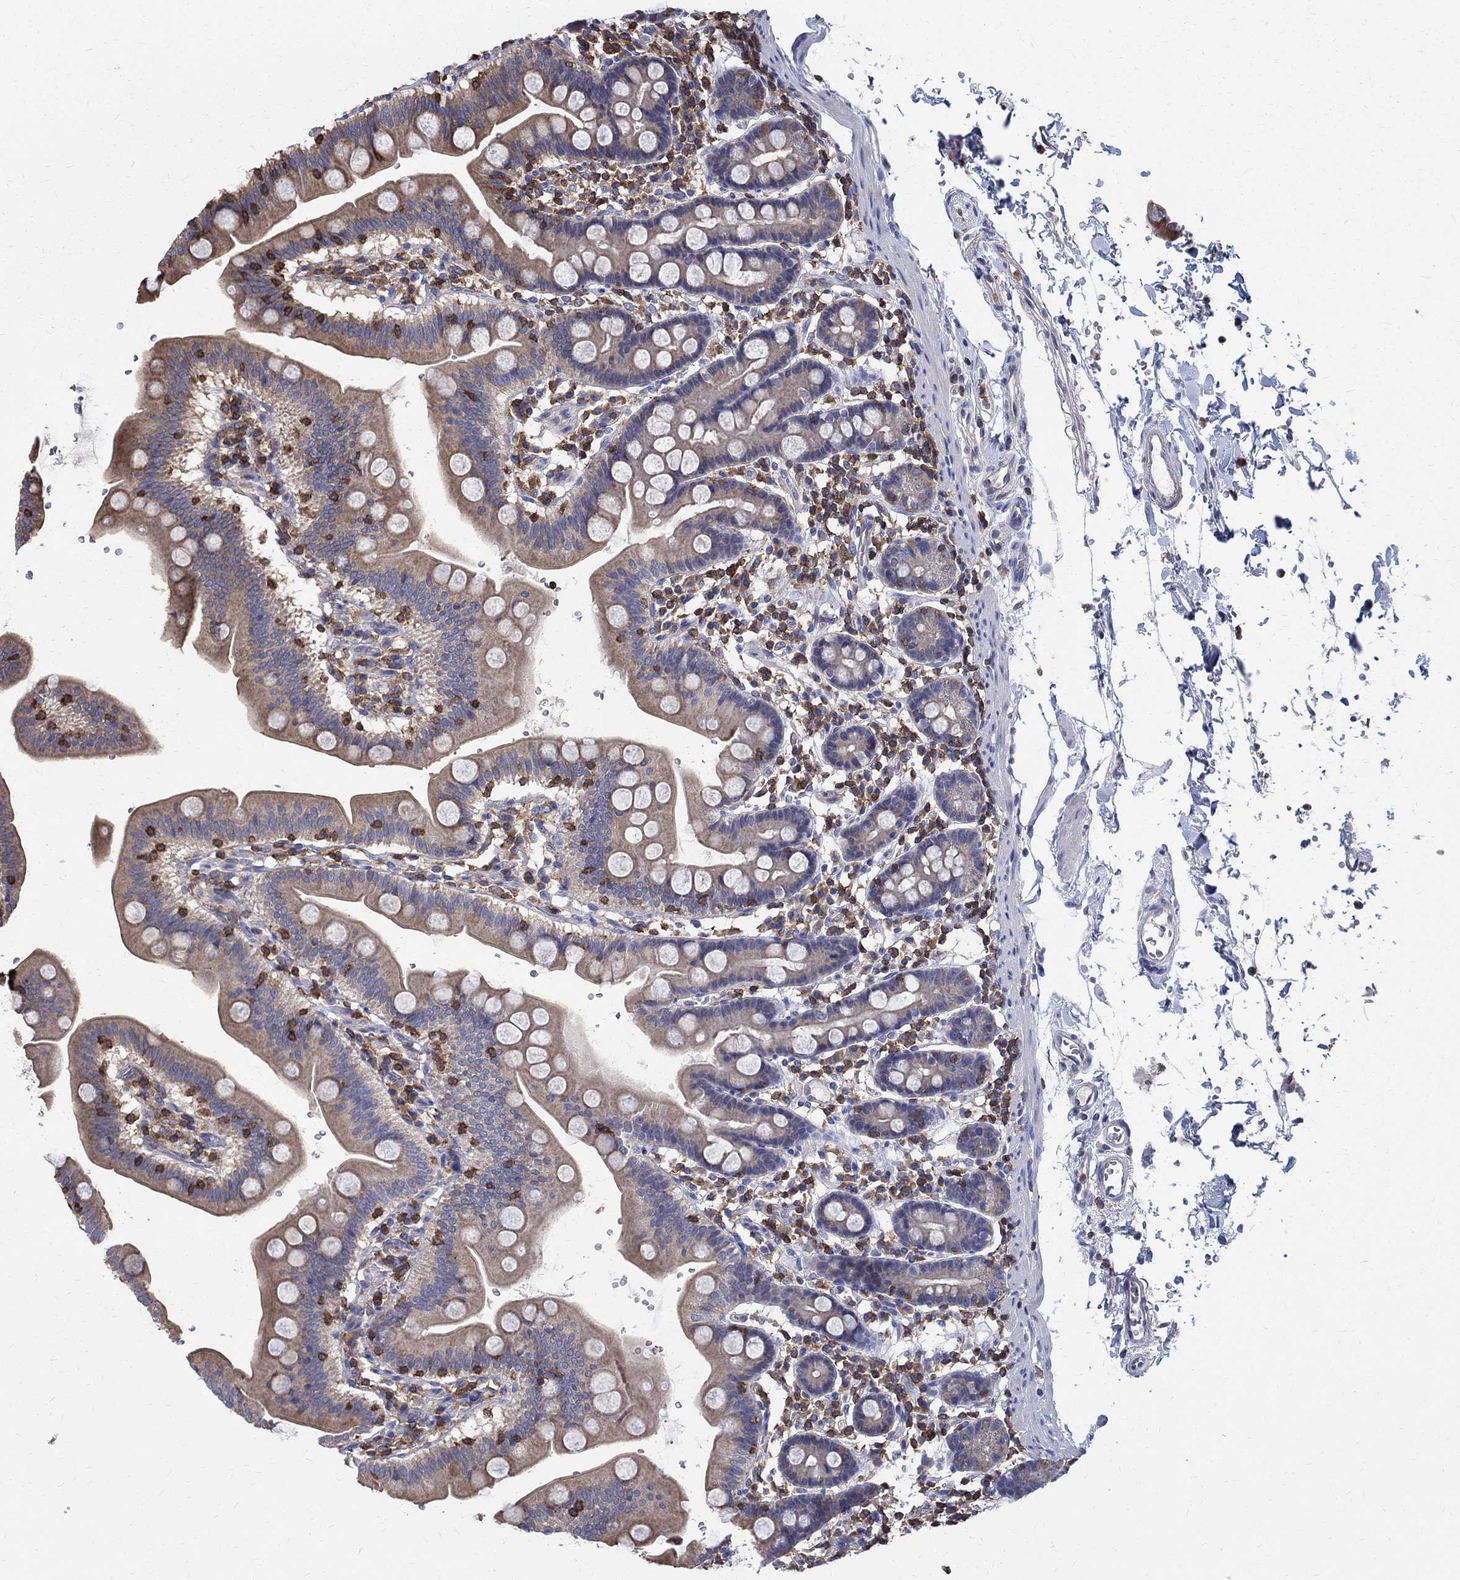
{"staining": {"intensity": "negative", "quantity": "none", "location": "none"}, "tissue": "duodenum", "cell_type": "Glandular cells", "image_type": "normal", "snomed": [{"axis": "morphology", "description": "Normal tissue, NOS"}, {"axis": "topography", "description": "Duodenum"}], "caption": "This histopathology image is of normal duodenum stained with immunohistochemistry (IHC) to label a protein in brown with the nuclei are counter-stained blue. There is no positivity in glandular cells.", "gene": "AGAP2", "patient": {"sex": "male", "age": 59}}